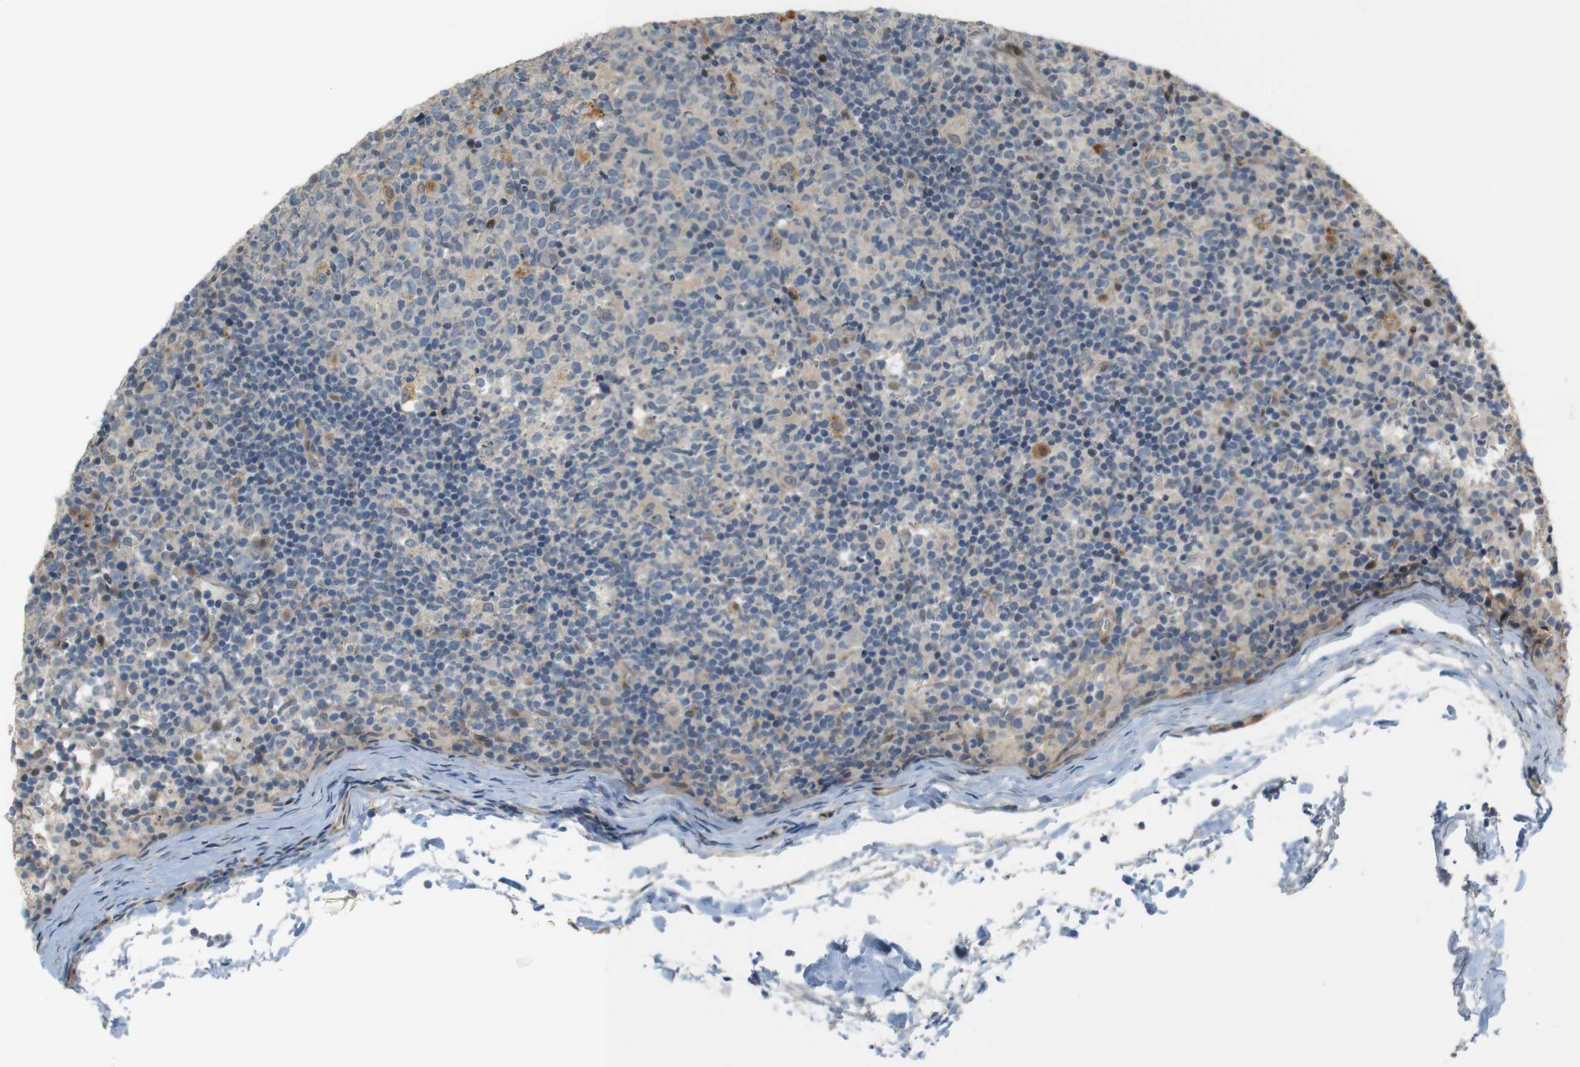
{"staining": {"intensity": "moderate", "quantity": "<25%", "location": "cytoplasmic/membranous"}, "tissue": "lymph node", "cell_type": "Germinal center cells", "image_type": "normal", "snomed": [{"axis": "morphology", "description": "Normal tissue, NOS"}, {"axis": "morphology", "description": "Inflammation, NOS"}, {"axis": "topography", "description": "Lymph node"}], "caption": "This image shows immunohistochemistry (IHC) staining of benign lymph node, with low moderate cytoplasmic/membranous positivity in about <25% of germinal center cells.", "gene": "TSPAN9", "patient": {"sex": "male", "age": 55}}